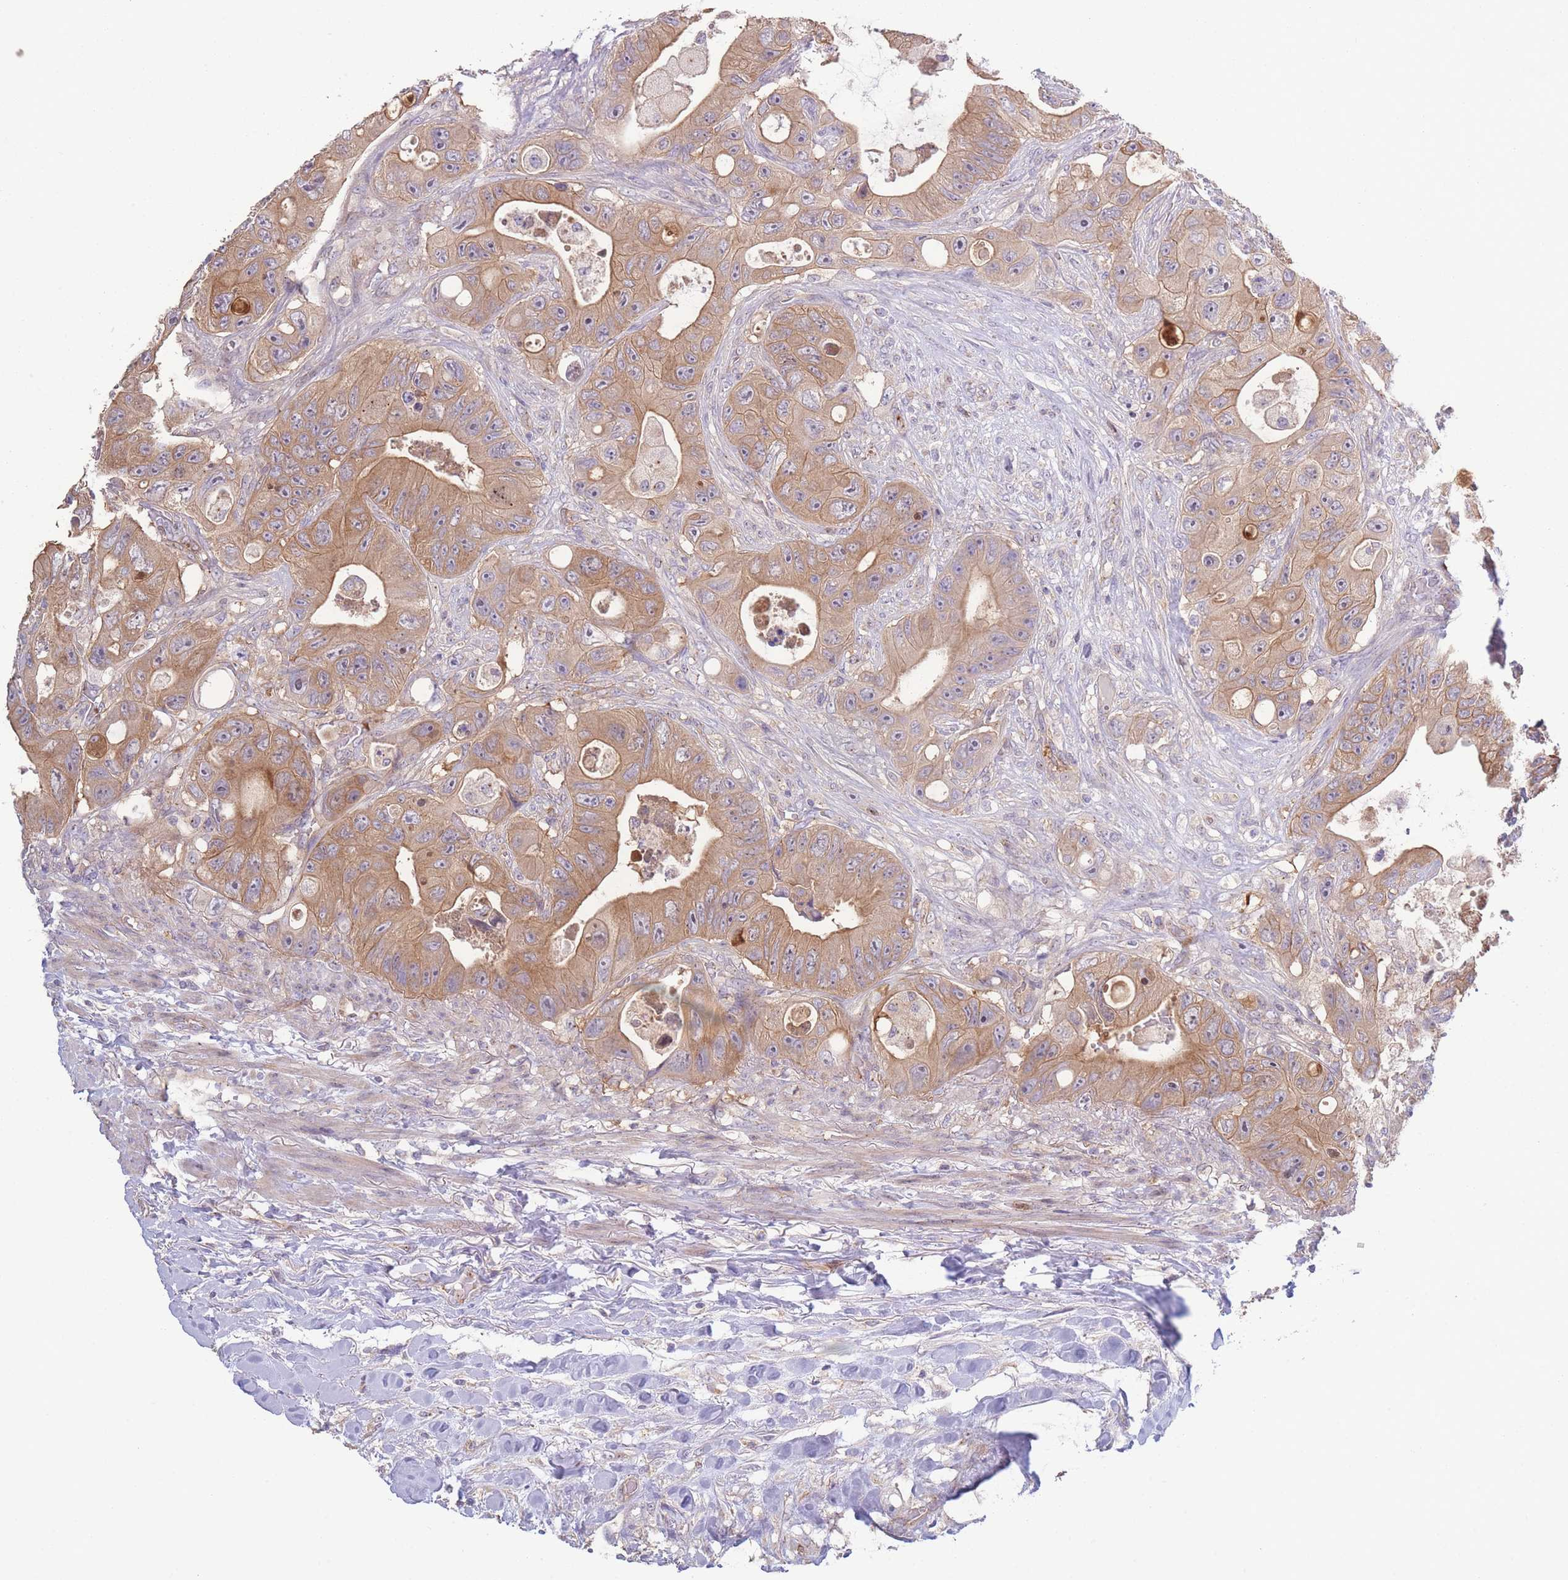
{"staining": {"intensity": "moderate", "quantity": ">75%", "location": "cytoplasmic/membranous"}, "tissue": "colorectal cancer", "cell_type": "Tumor cells", "image_type": "cancer", "snomed": [{"axis": "morphology", "description": "Adenocarcinoma, NOS"}, {"axis": "topography", "description": "Colon"}], "caption": "This photomicrograph reveals adenocarcinoma (colorectal) stained with immunohistochemistry (IHC) to label a protein in brown. The cytoplasmic/membranous of tumor cells show moderate positivity for the protein. Nuclei are counter-stained blue.", "gene": "STEAP3", "patient": {"sex": "female", "age": 46}}